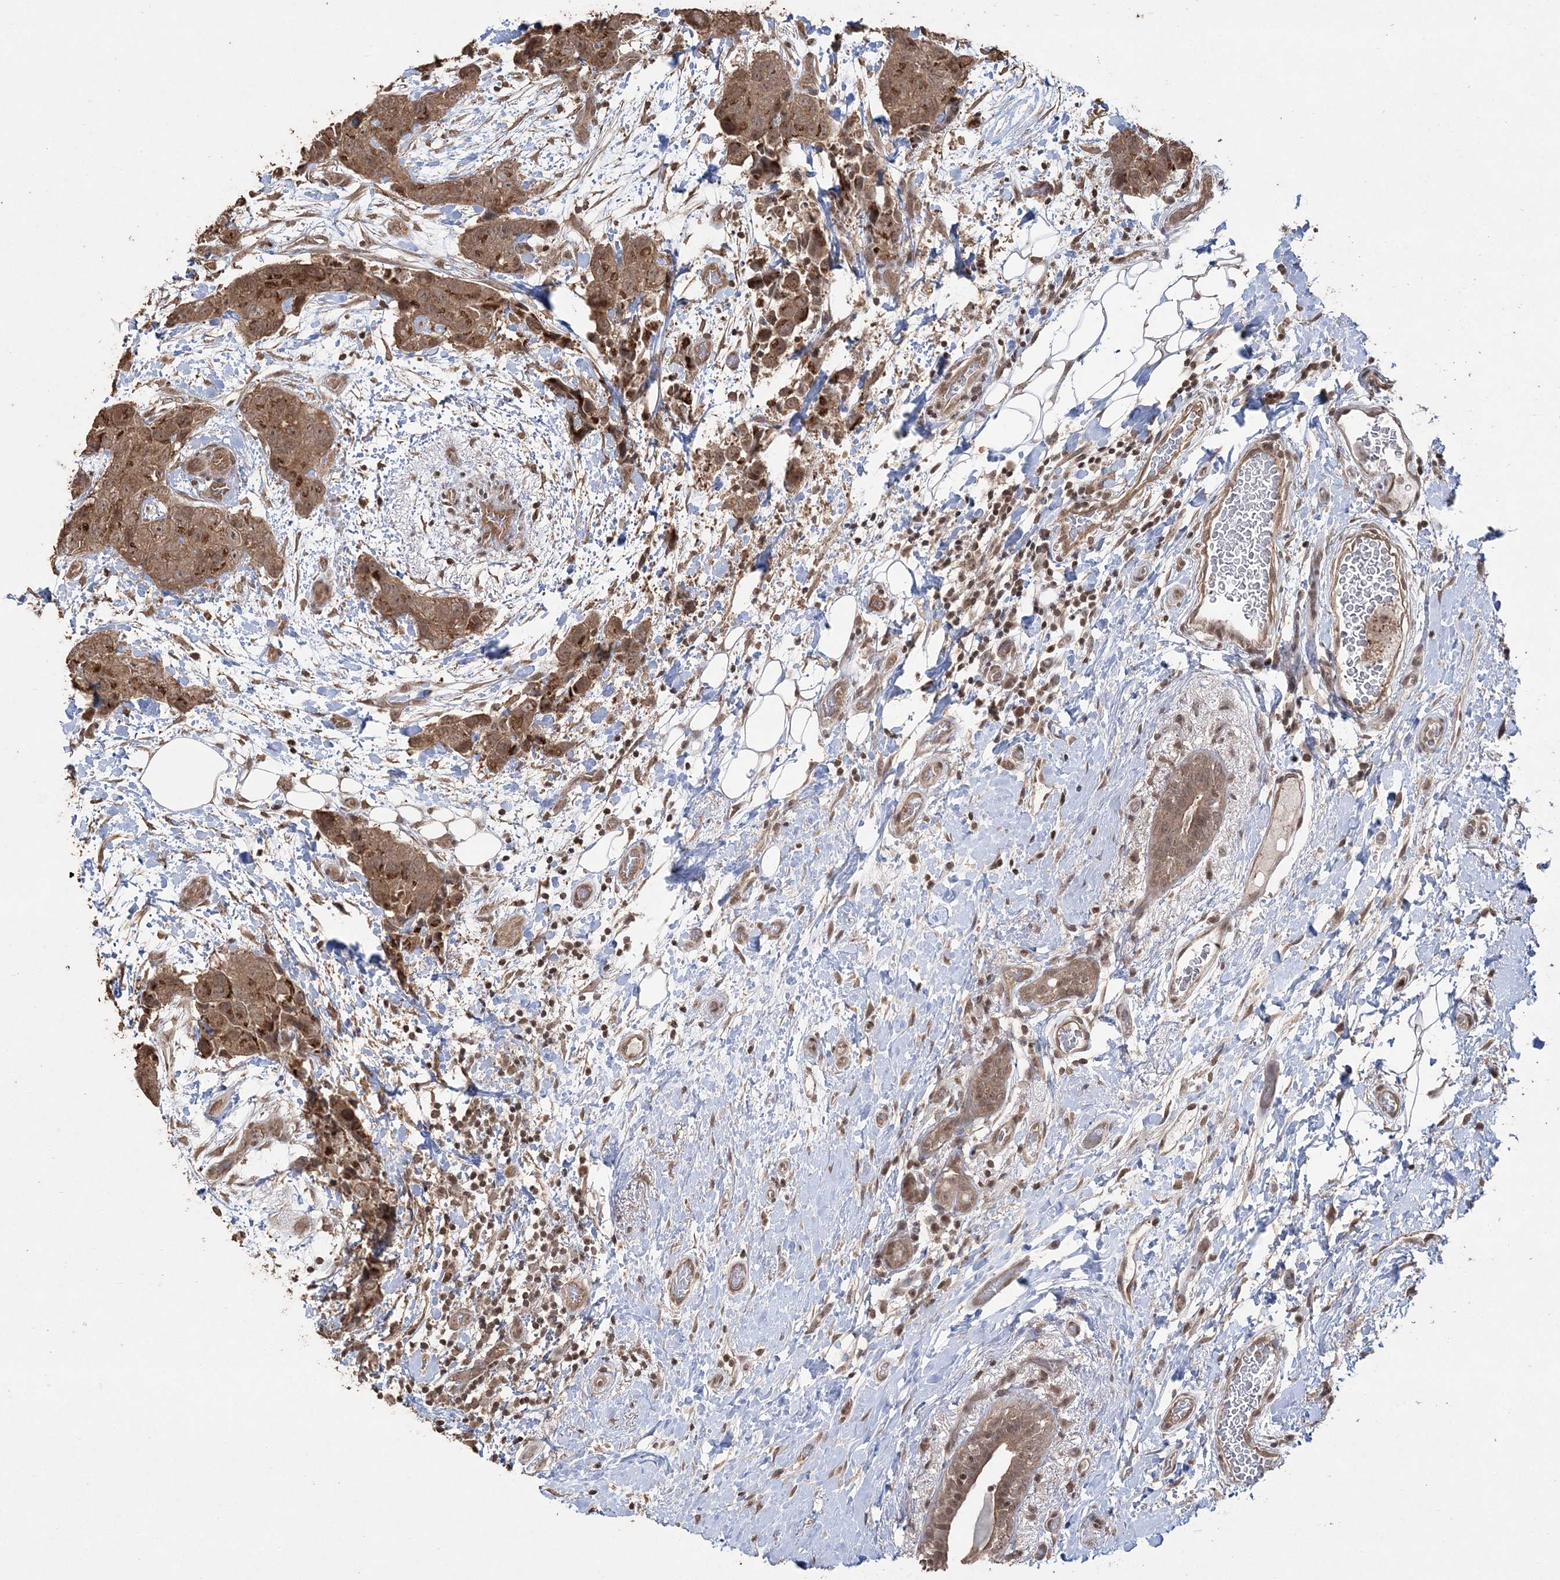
{"staining": {"intensity": "moderate", "quantity": ">75%", "location": "cytoplasmic/membranous,nuclear"}, "tissue": "breast cancer", "cell_type": "Tumor cells", "image_type": "cancer", "snomed": [{"axis": "morphology", "description": "Duct carcinoma"}, {"axis": "topography", "description": "Breast"}], "caption": "Immunohistochemistry (IHC) (DAB) staining of human breast cancer (intraductal carcinoma) shows moderate cytoplasmic/membranous and nuclear protein staining in about >75% of tumor cells.", "gene": "EHHADH", "patient": {"sex": "female", "age": 62}}